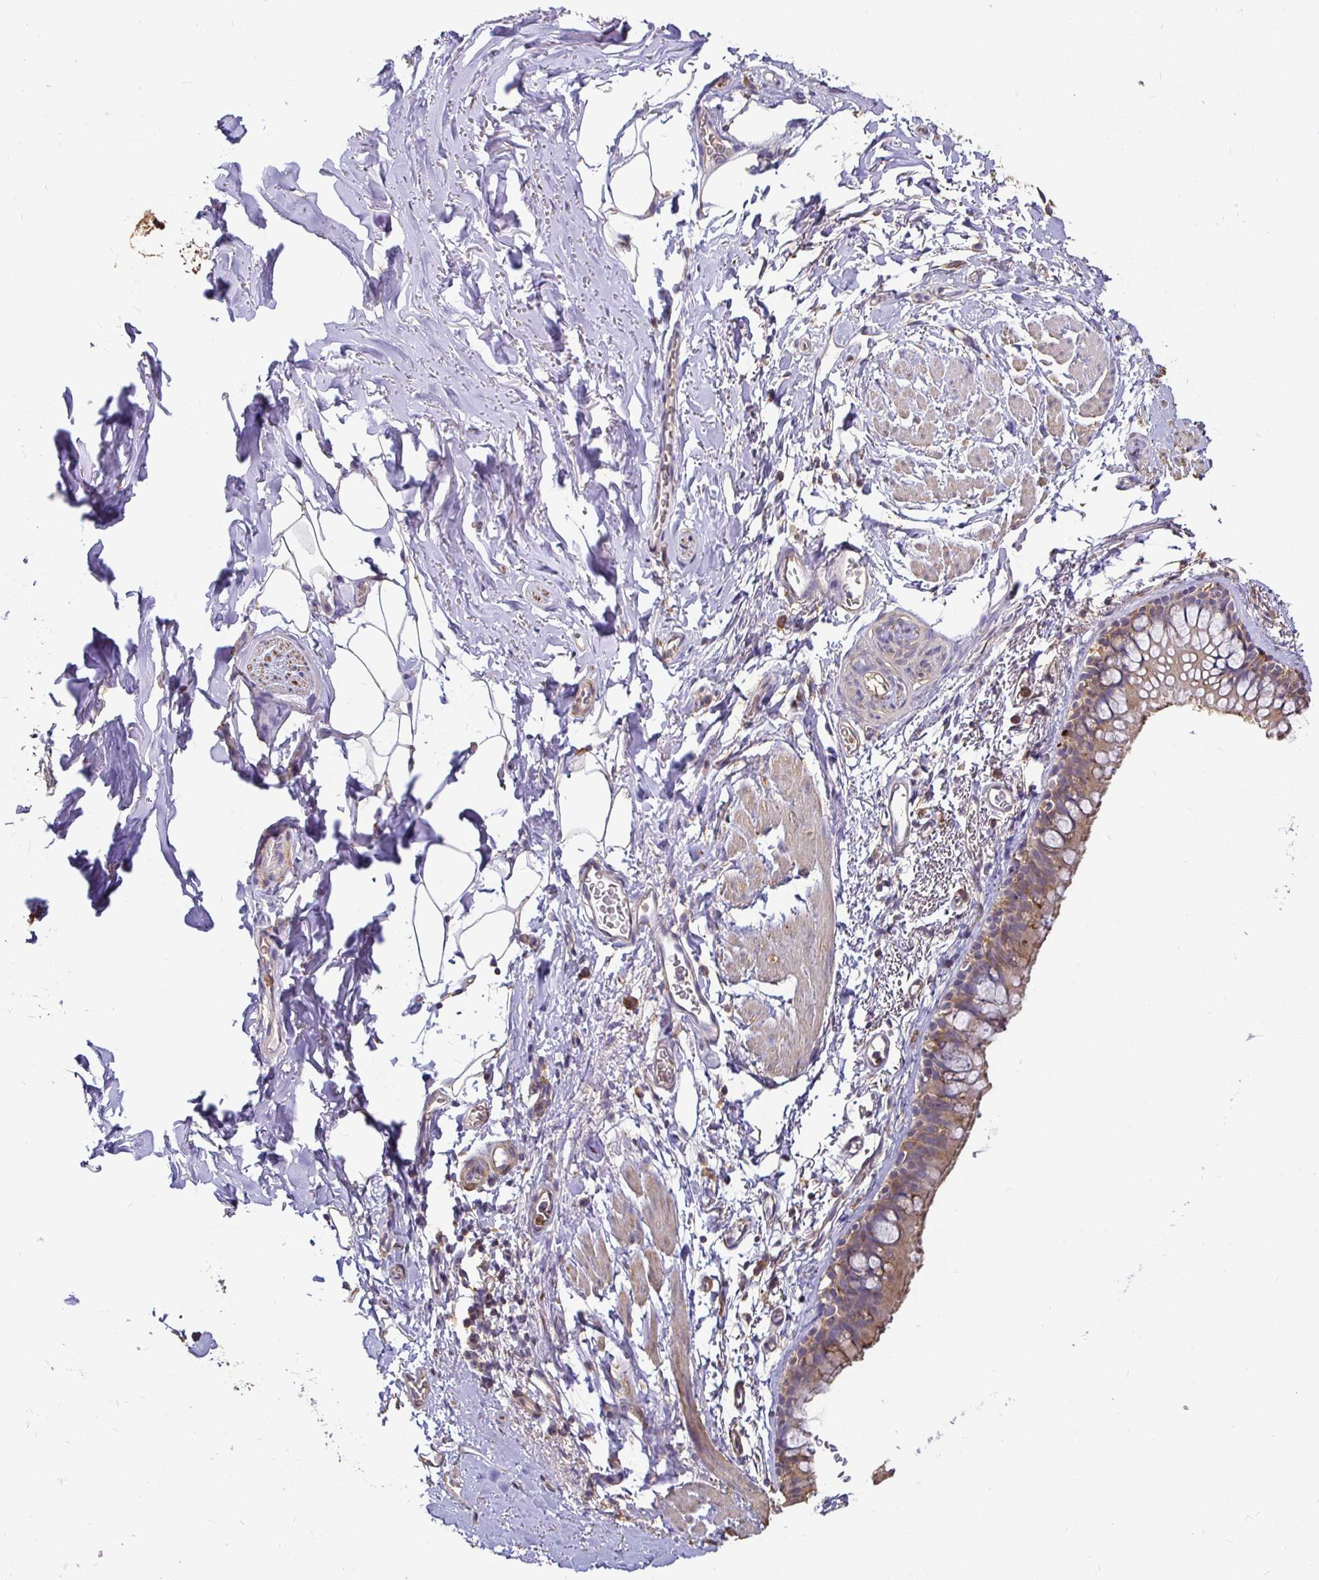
{"staining": {"intensity": "moderate", "quantity": ">75%", "location": "cytoplasmic/membranous"}, "tissue": "bronchus", "cell_type": "Respiratory epithelial cells", "image_type": "normal", "snomed": [{"axis": "morphology", "description": "Normal tissue, NOS"}, {"axis": "topography", "description": "Bronchus"}], "caption": "Immunohistochemistry (IHC) micrograph of benign bronchus: human bronchus stained using immunohistochemistry (IHC) reveals medium levels of moderate protein expression localized specifically in the cytoplasmic/membranous of respiratory epithelial cells, appearing as a cytoplasmic/membranous brown color.", "gene": "MAPK8IP3", "patient": {"sex": "male", "age": 67}}